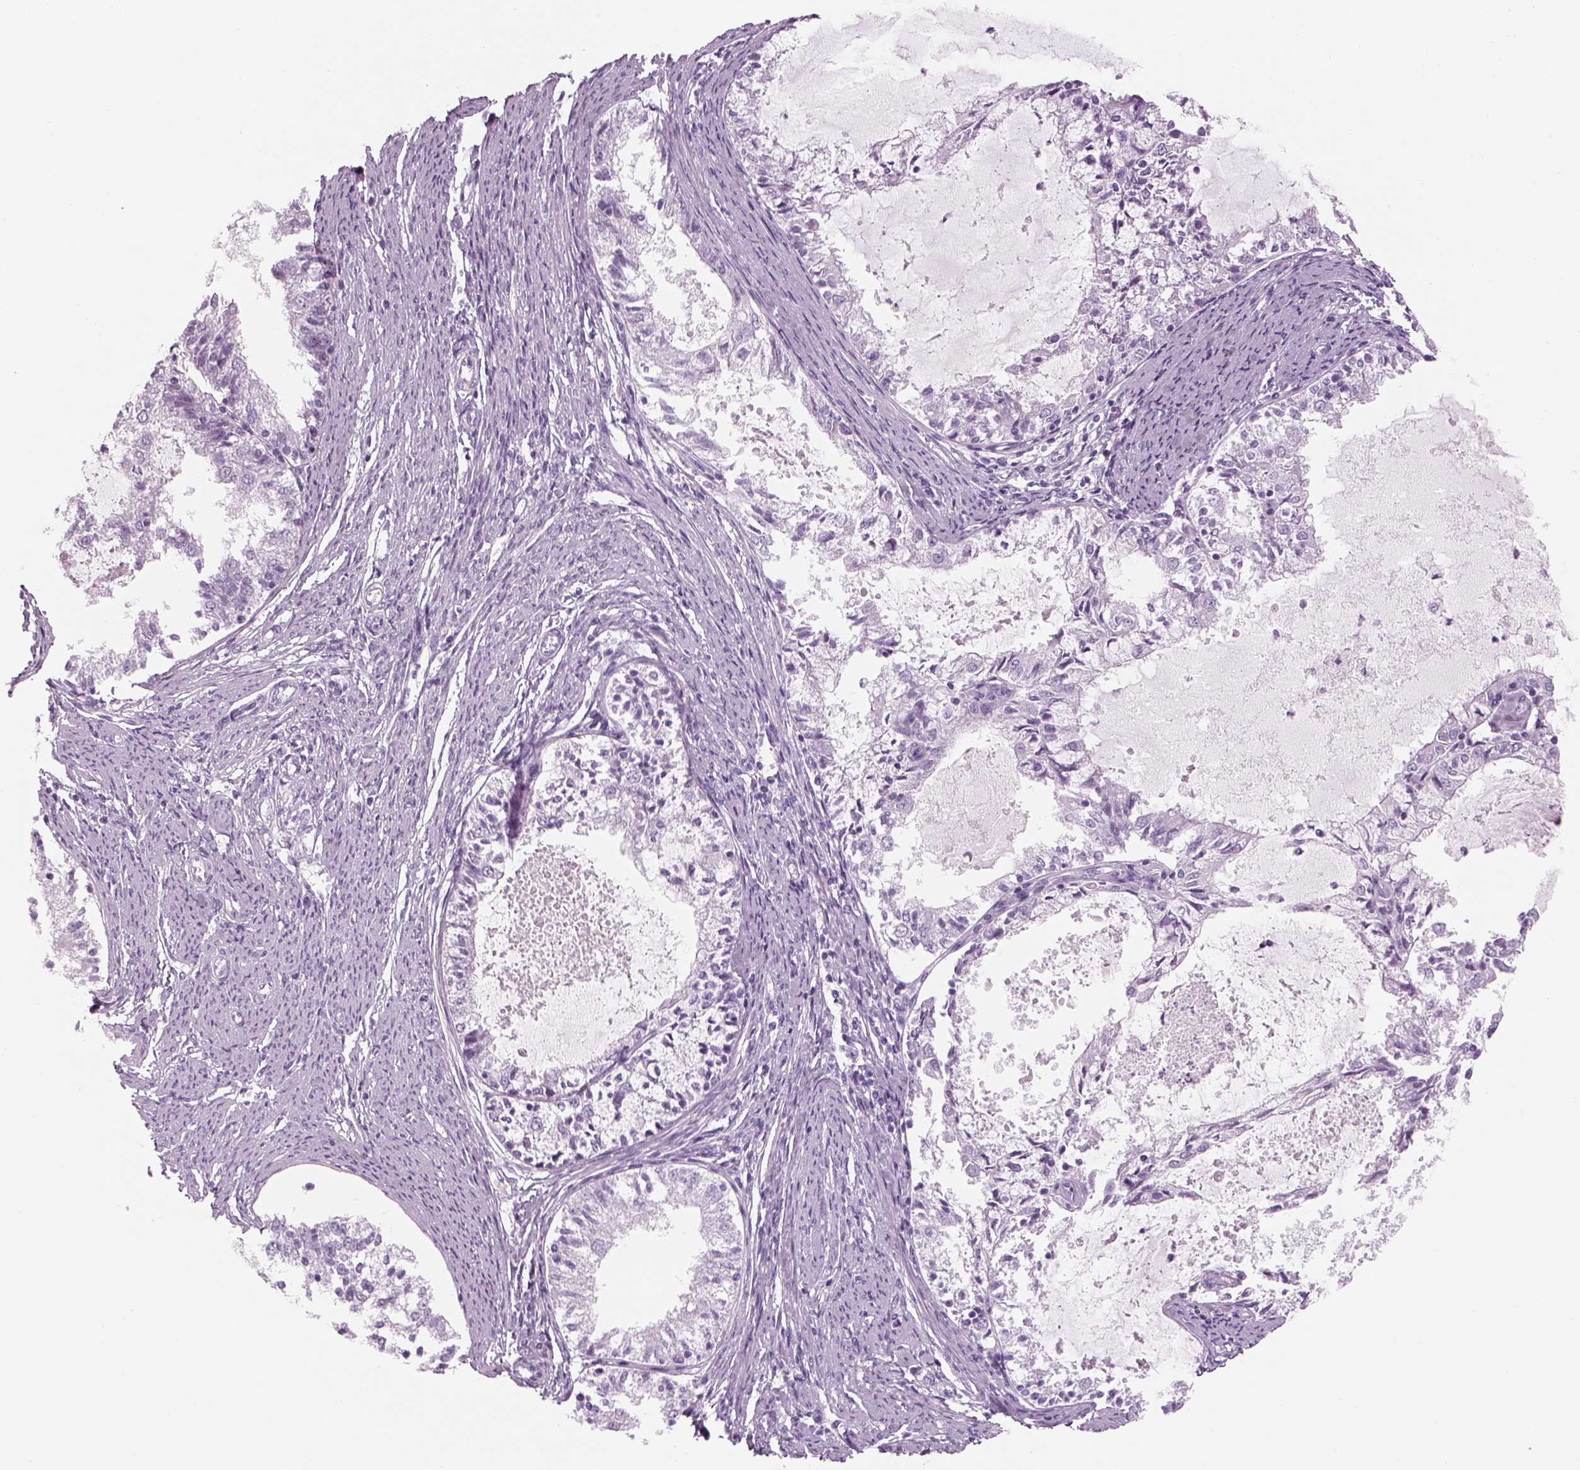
{"staining": {"intensity": "negative", "quantity": "none", "location": "none"}, "tissue": "endometrial cancer", "cell_type": "Tumor cells", "image_type": "cancer", "snomed": [{"axis": "morphology", "description": "Adenocarcinoma, NOS"}, {"axis": "topography", "description": "Endometrium"}], "caption": "IHC image of endometrial cancer (adenocarcinoma) stained for a protein (brown), which shows no expression in tumor cells.", "gene": "PABPC1L2B", "patient": {"sex": "female", "age": 57}}